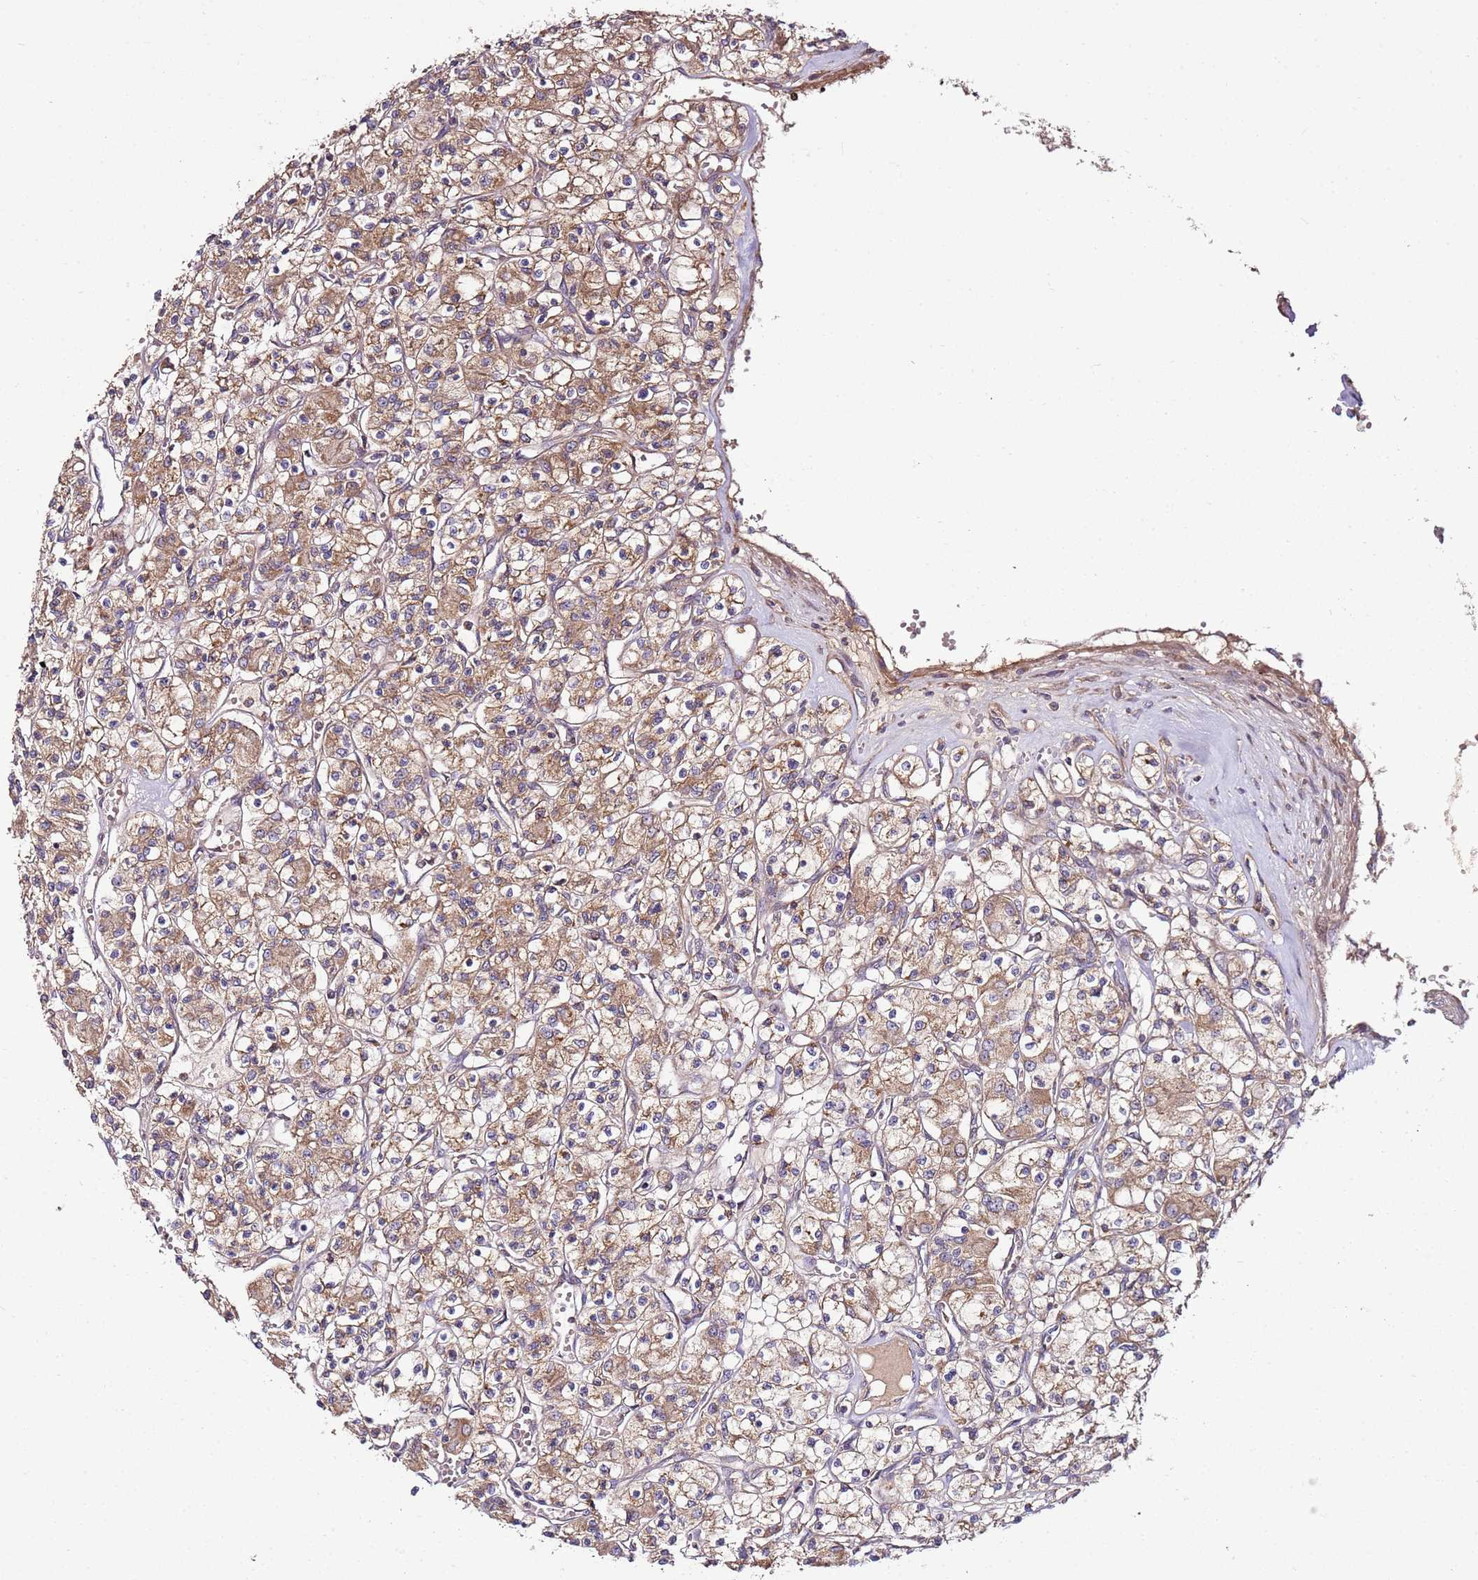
{"staining": {"intensity": "moderate", "quantity": ">75%", "location": "cytoplasmic/membranous"}, "tissue": "renal cancer", "cell_type": "Tumor cells", "image_type": "cancer", "snomed": [{"axis": "morphology", "description": "Adenocarcinoma, NOS"}, {"axis": "topography", "description": "Kidney"}], "caption": "Protein staining of adenocarcinoma (renal) tissue shows moderate cytoplasmic/membranous positivity in approximately >75% of tumor cells. The staining was performed using DAB (3,3'-diaminobenzidine) to visualize the protein expression in brown, while the nuclei were stained in blue with hematoxylin (Magnification: 20x).", "gene": "KRTAP21-3", "patient": {"sex": "female", "age": 59}}